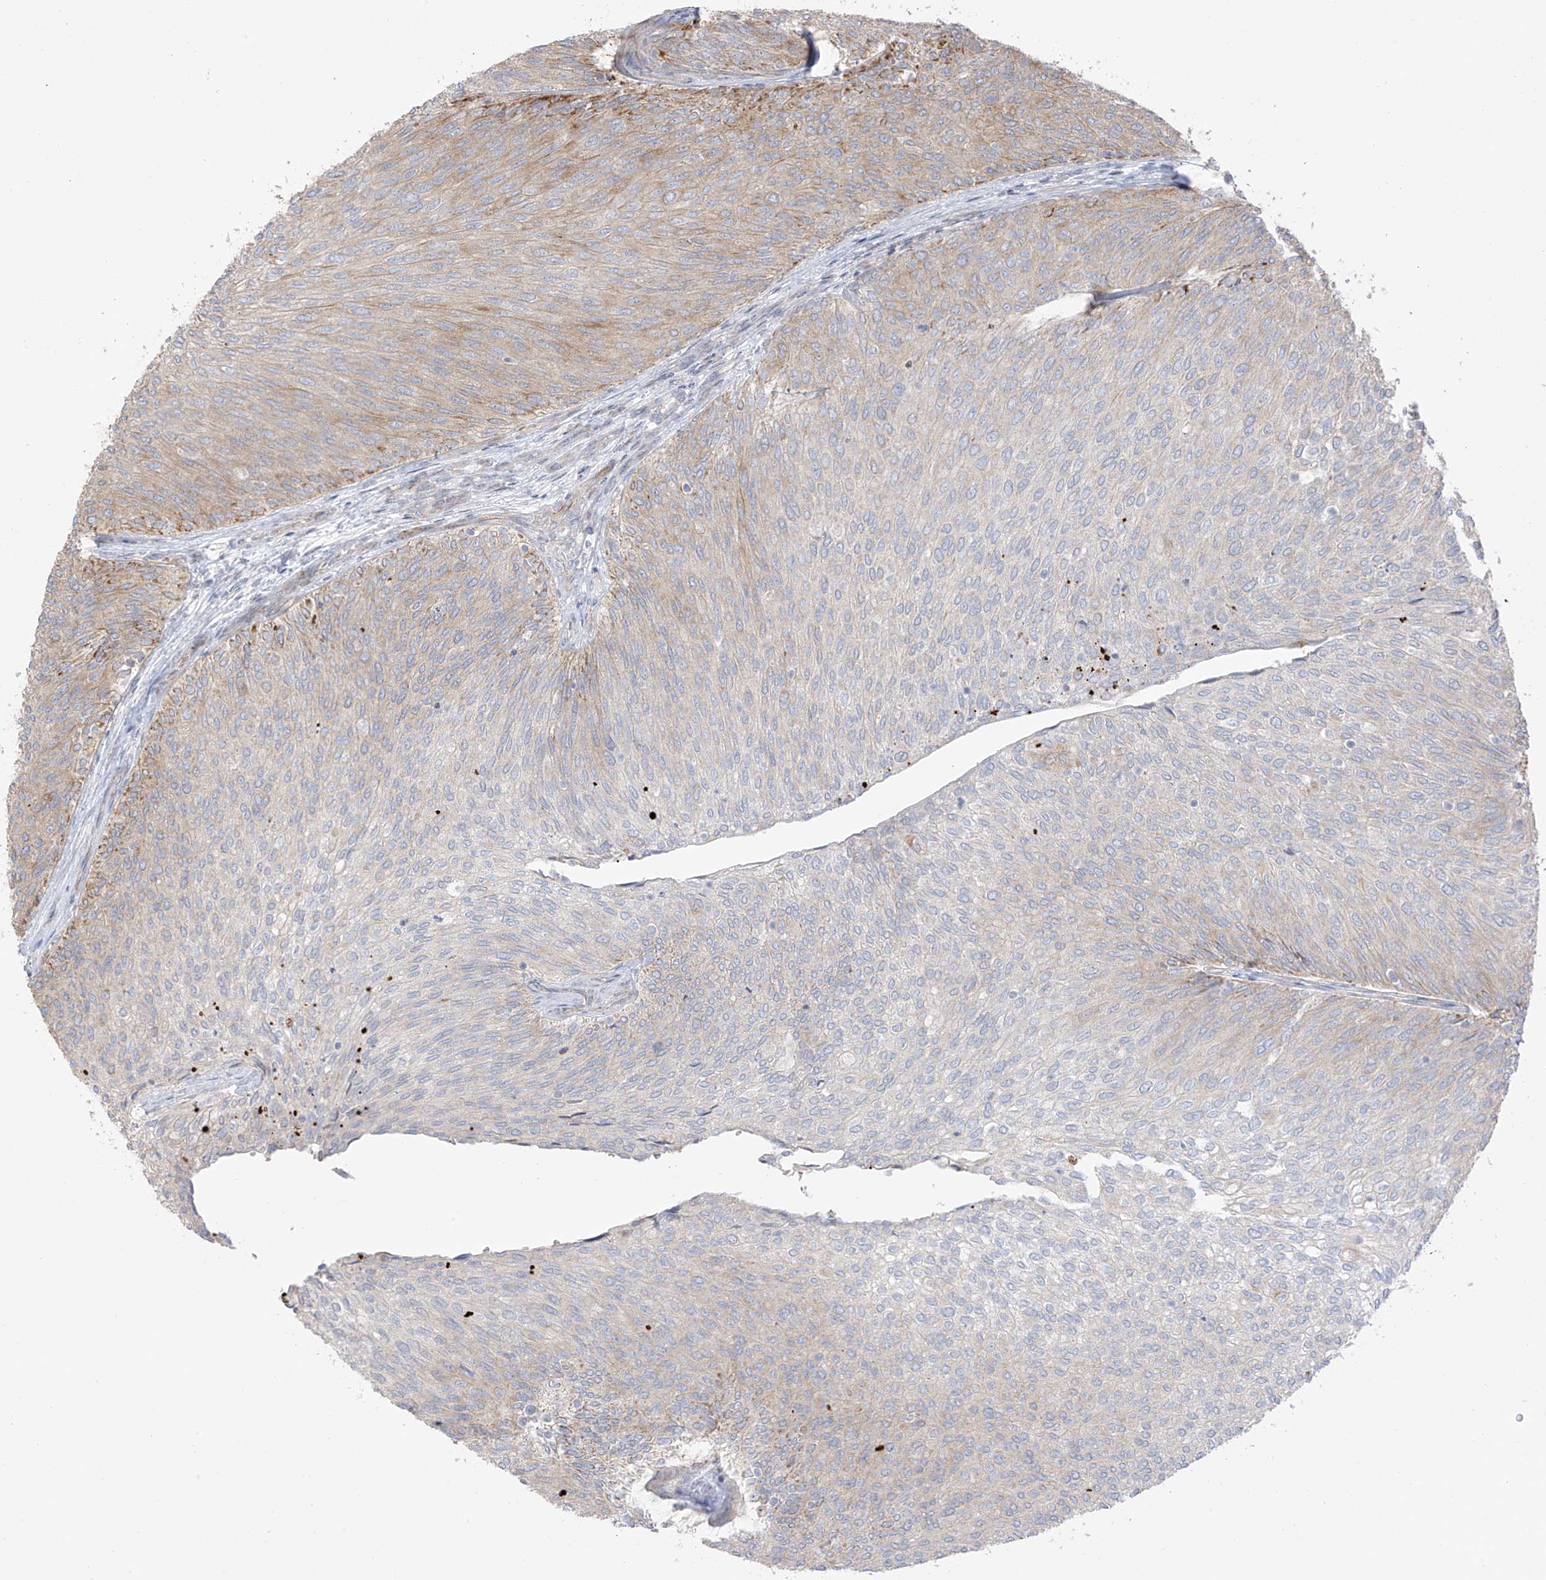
{"staining": {"intensity": "moderate", "quantity": "<25%", "location": "cytoplasmic/membranous"}, "tissue": "urothelial cancer", "cell_type": "Tumor cells", "image_type": "cancer", "snomed": [{"axis": "morphology", "description": "Urothelial carcinoma, Low grade"}, {"axis": "topography", "description": "Urinary bladder"}], "caption": "A high-resolution histopathology image shows immunohistochemistry staining of urothelial cancer, which reveals moderate cytoplasmic/membranous expression in approximately <25% of tumor cells. (brown staining indicates protein expression, while blue staining denotes nuclei).", "gene": "DCDC2", "patient": {"sex": "female", "age": 79}}